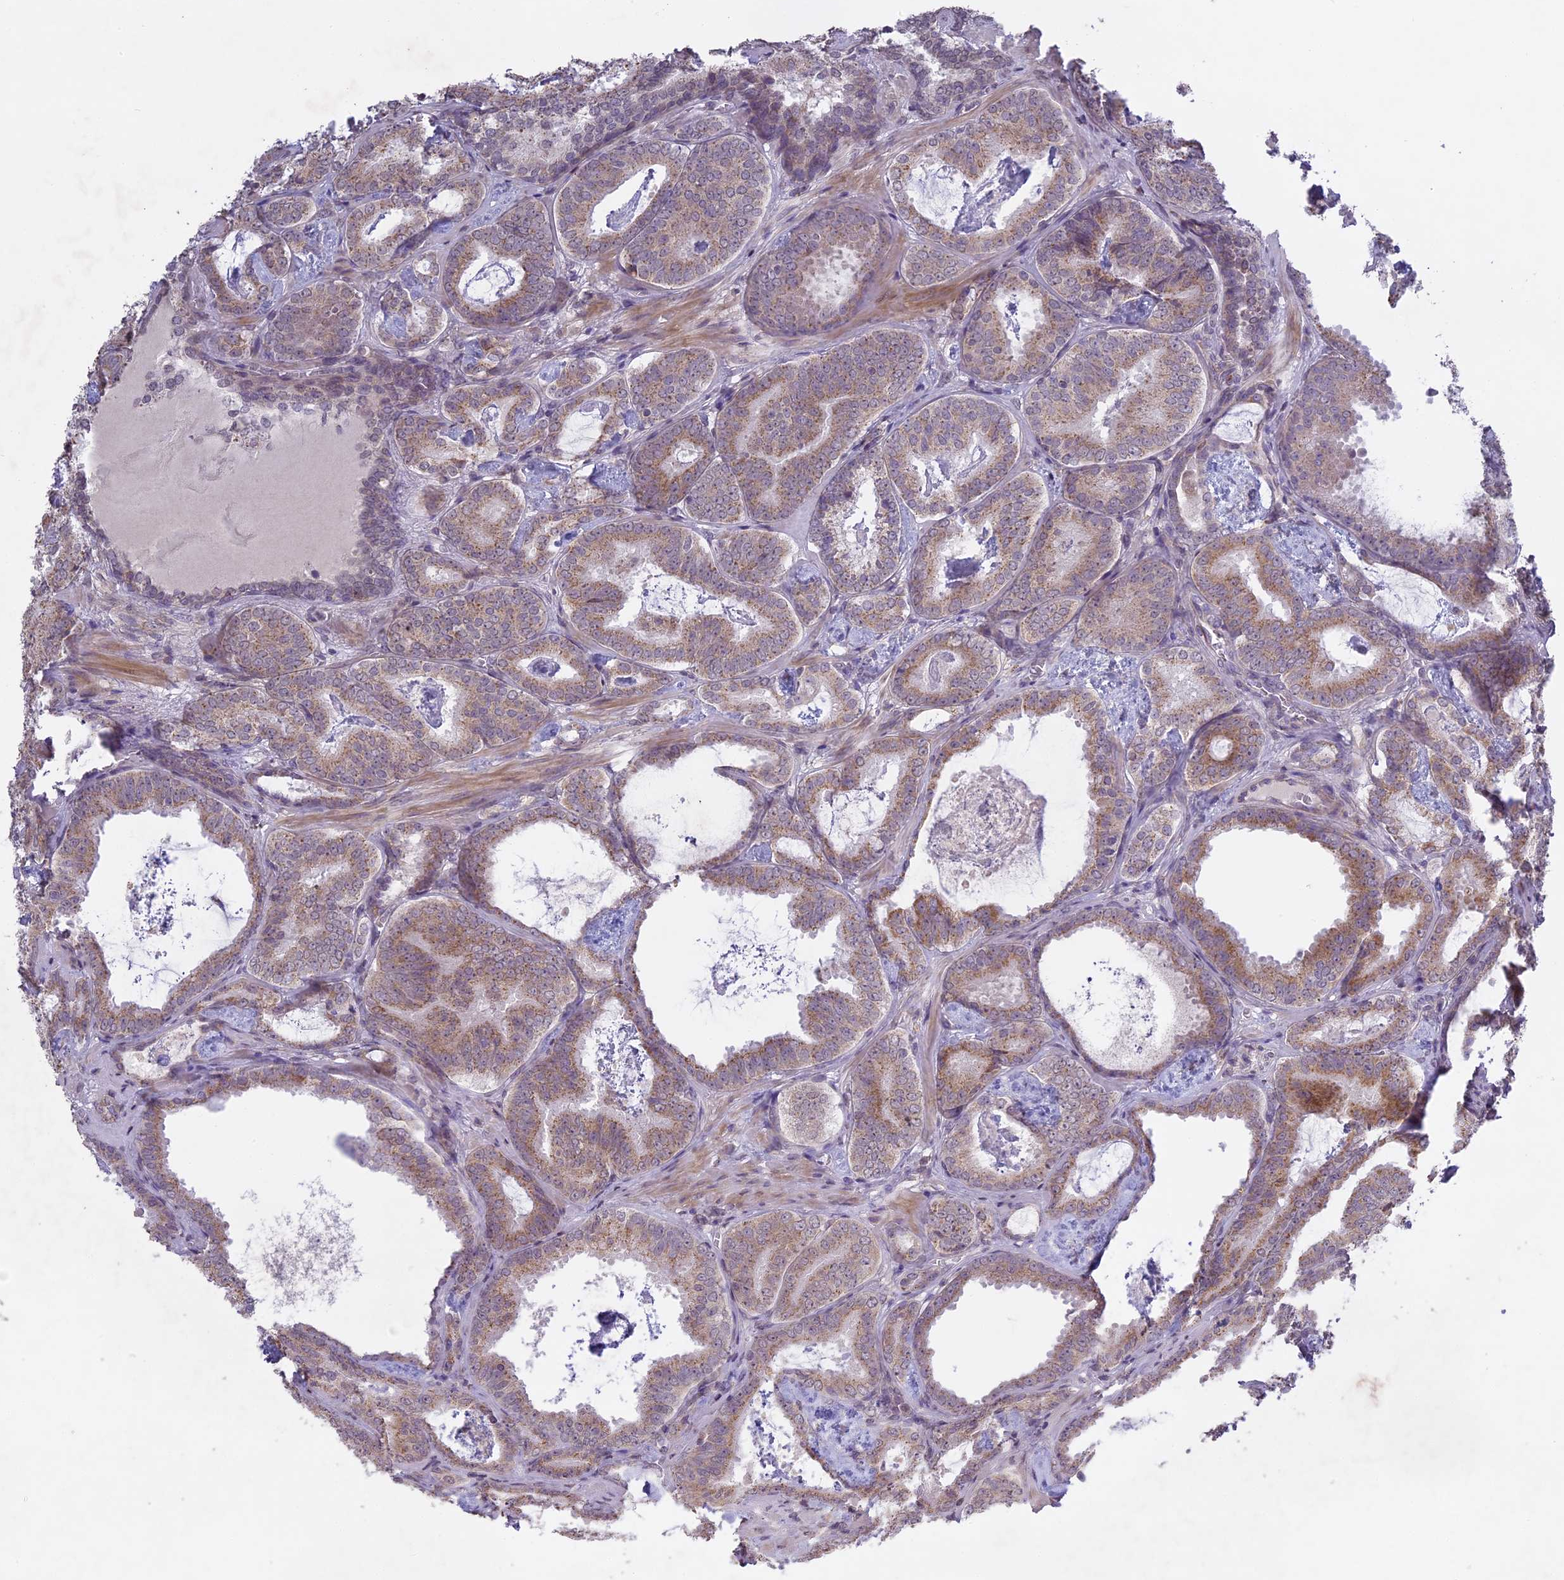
{"staining": {"intensity": "weak", "quantity": ">75%", "location": "cytoplasmic/membranous"}, "tissue": "prostate cancer", "cell_type": "Tumor cells", "image_type": "cancer", "snomed": [{"axis": "morphology", "description": "Adenocarcinoma, Low grade"}, {"axis": "topography", "description": "Prostate"}], "caption": "A low amount of weak cytoplasmic/membranous staining is present in about >75% of tumor cells in prostate cancer tissue.", "gene": "ERG28", "patient": {"sex": "male", "age": 60}}